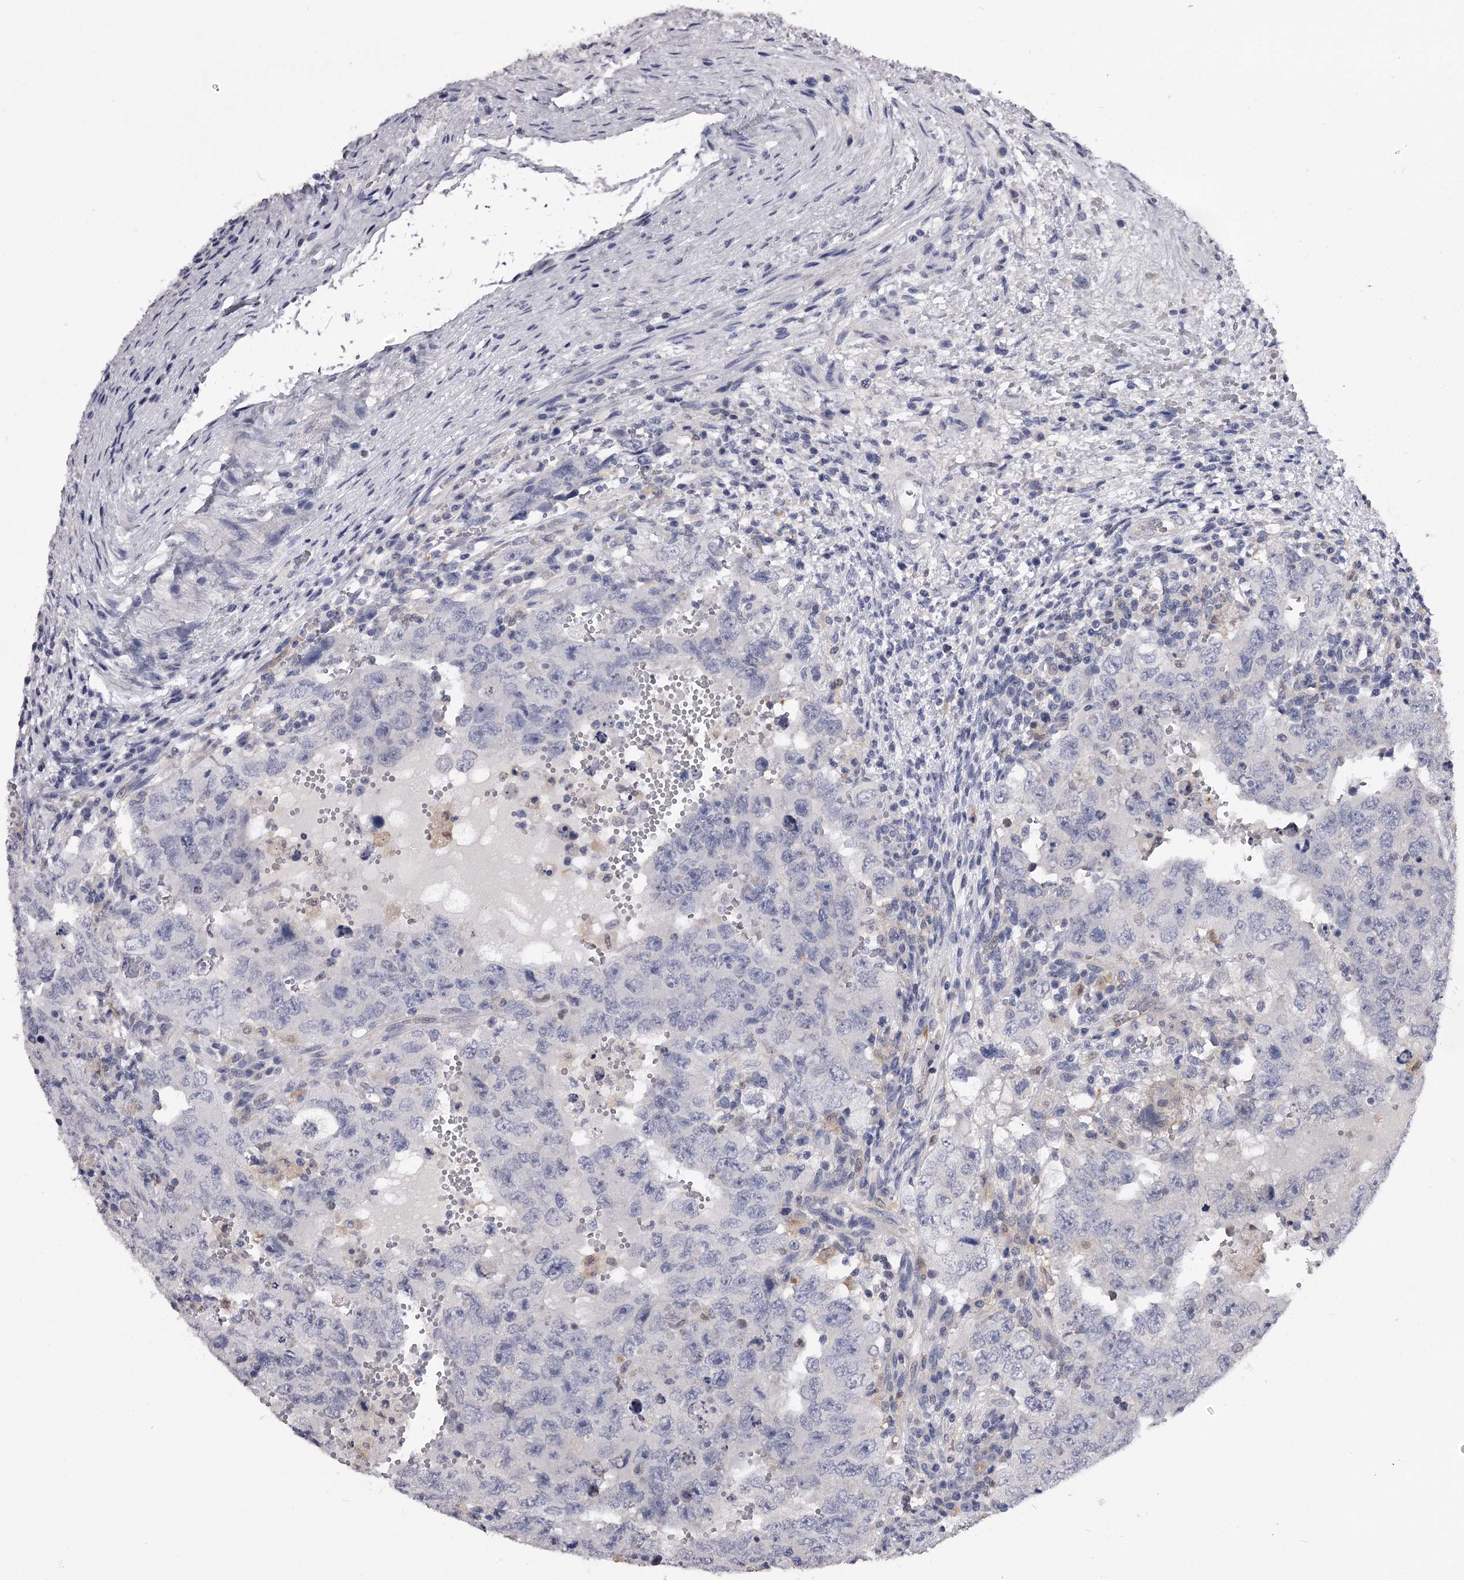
{"staining": {"intensity": "negative", "quantity": "none", "location": "none"}, "tissue": "testis cancer", "cell_type": "Tumor cells", "image_type": "cancer", "snomed": [{"axis": "morphology", "description": "Carcinoma, Embryonal, NOS"}, {"axis": "topography", "description": "Testis"}], "caption": "High power microscopy histopathology image of an IHC image of embryonal carcinoma (testis), revealing no significant positivity in tumor cells.", "gene": "GSTO1", "patient": {"sex": "male", "age": 26}}